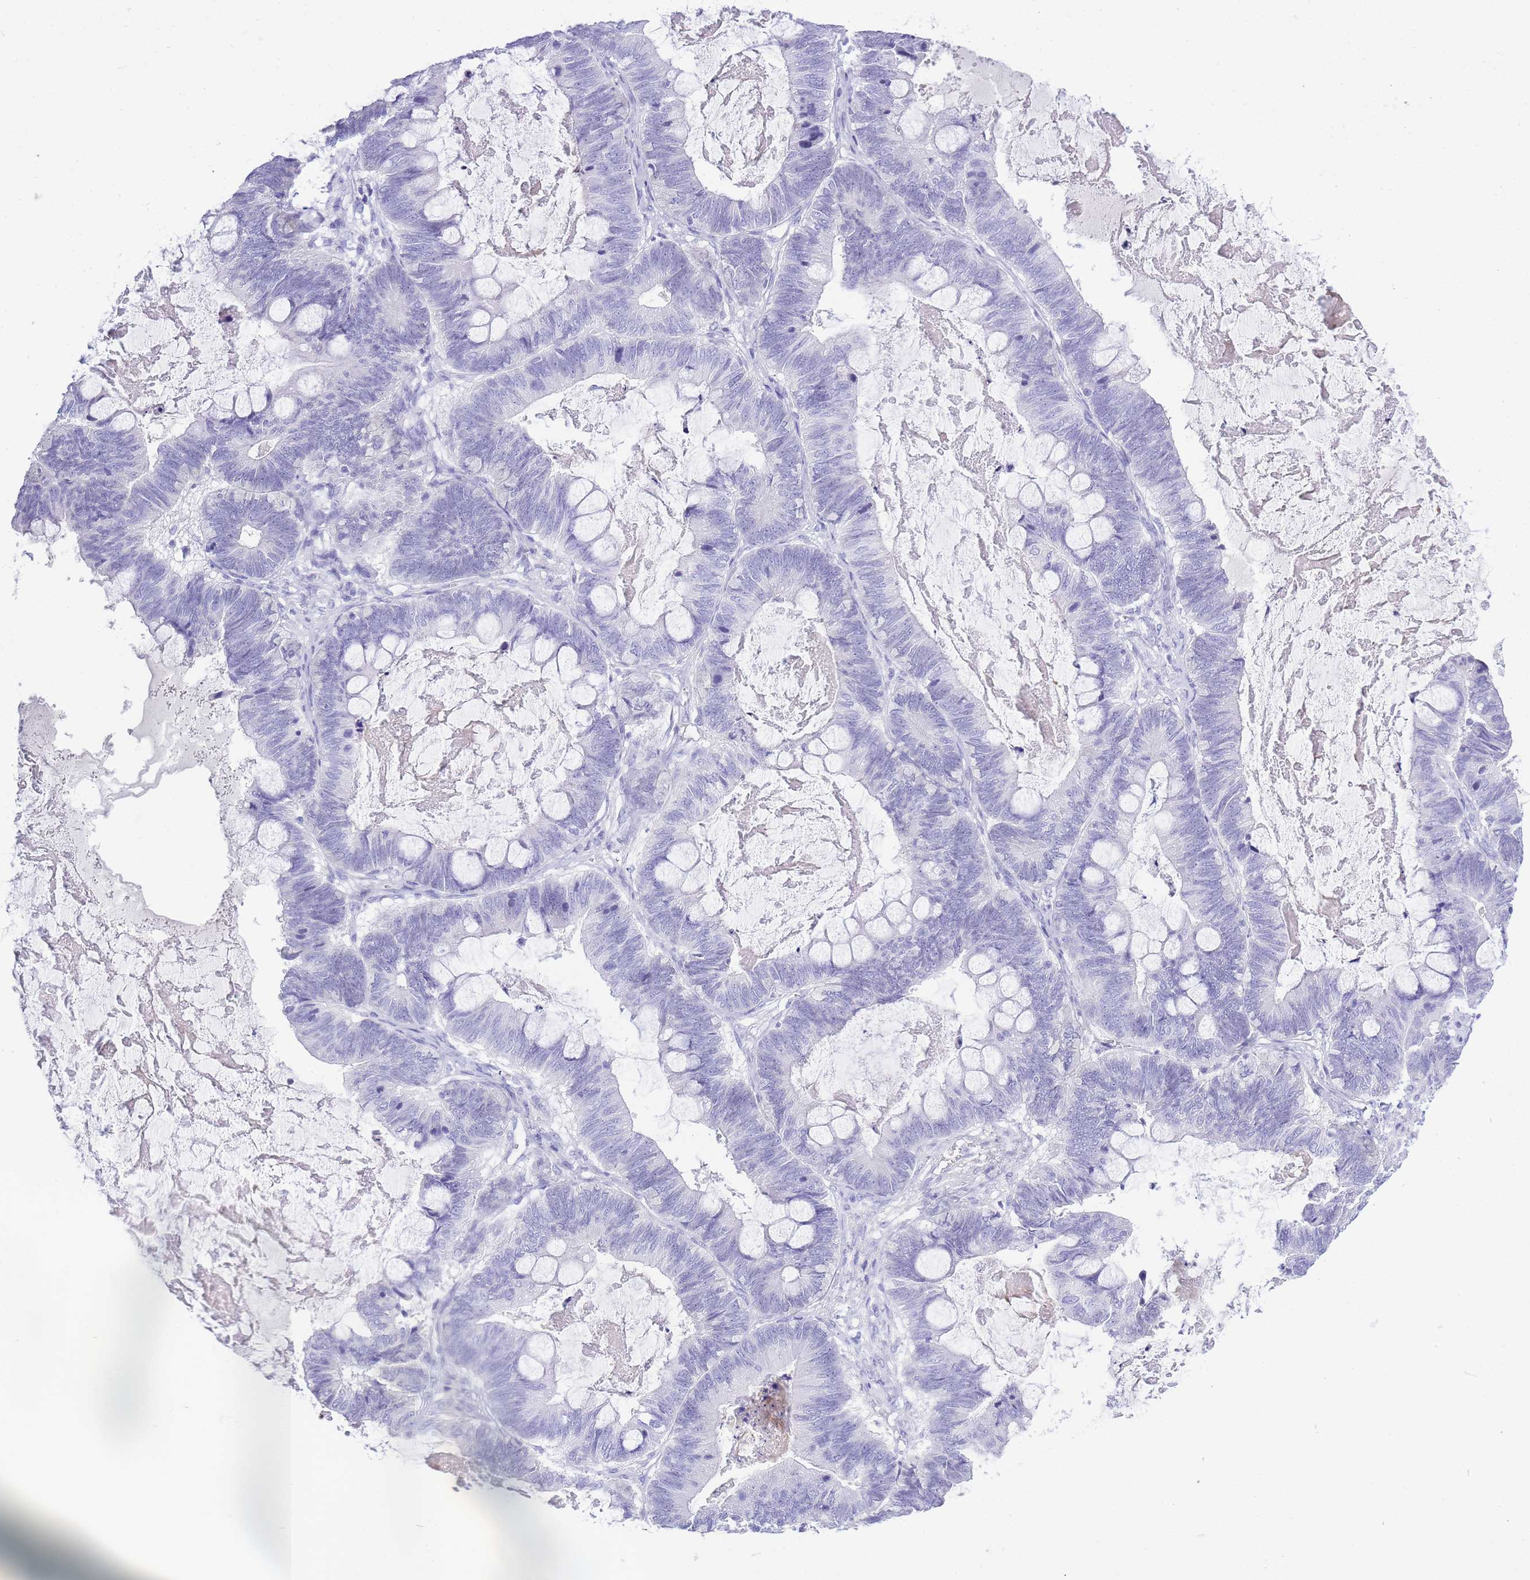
{"staining": {"intensity": "negative", "quantity": "none", "location": "none"}, "tissue": "ovarian cancer", "cell_type": "Tumor cells", "image_type": "cancer", "snomed": [{"axis": "morphology", "description": "Cystadenocarcinoma, mucinous, NOS"}, {"axis": "topography", "description": "Ovary"}], "caption": "Tumor cells show no significant staining in ovarian cancer.", "gene": "ZFP62", "patient": {"sex": "female", "age": 61}}